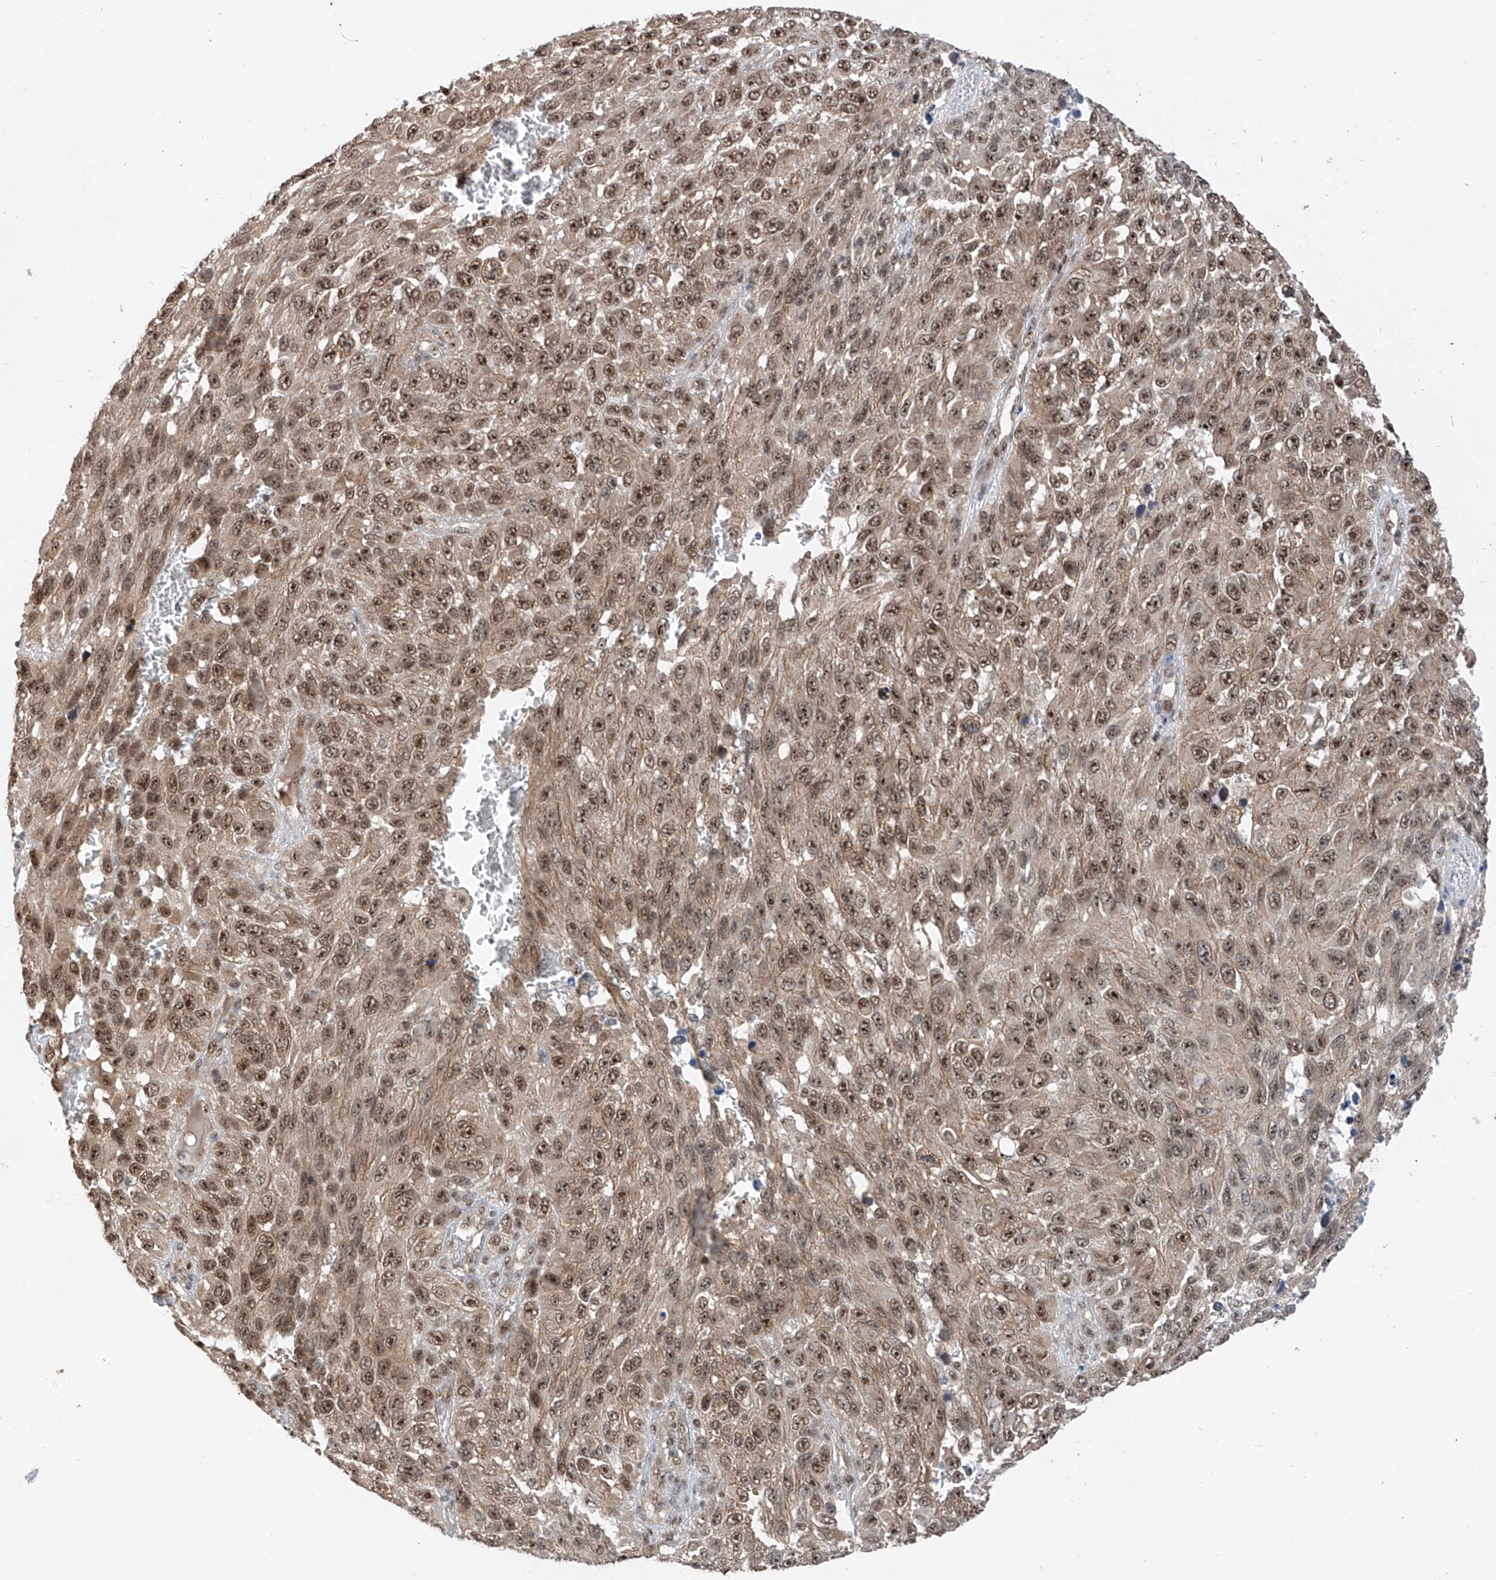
{"staining": {"intensity": "moderate", "quantity": ">75%", "location": "nuclear"}, "tissue": "melanoma", "cell_type": "Tumor cells", "image_type": "cancer", "snomed": [{"axis": "morphology", "description": "Malignant melanoma, NOS"}, {"axis": "topography", "description": "Skin"}], "caption": "This micrograph demonstrates melanoma stained with IHC to label a protein in brown. The nuclear of tumor cells show moderate positivity for the protein. Nuclei are counter-stained blue.", "gene": "RPAIN", "patient": {"sex": "female", "age": 96}}